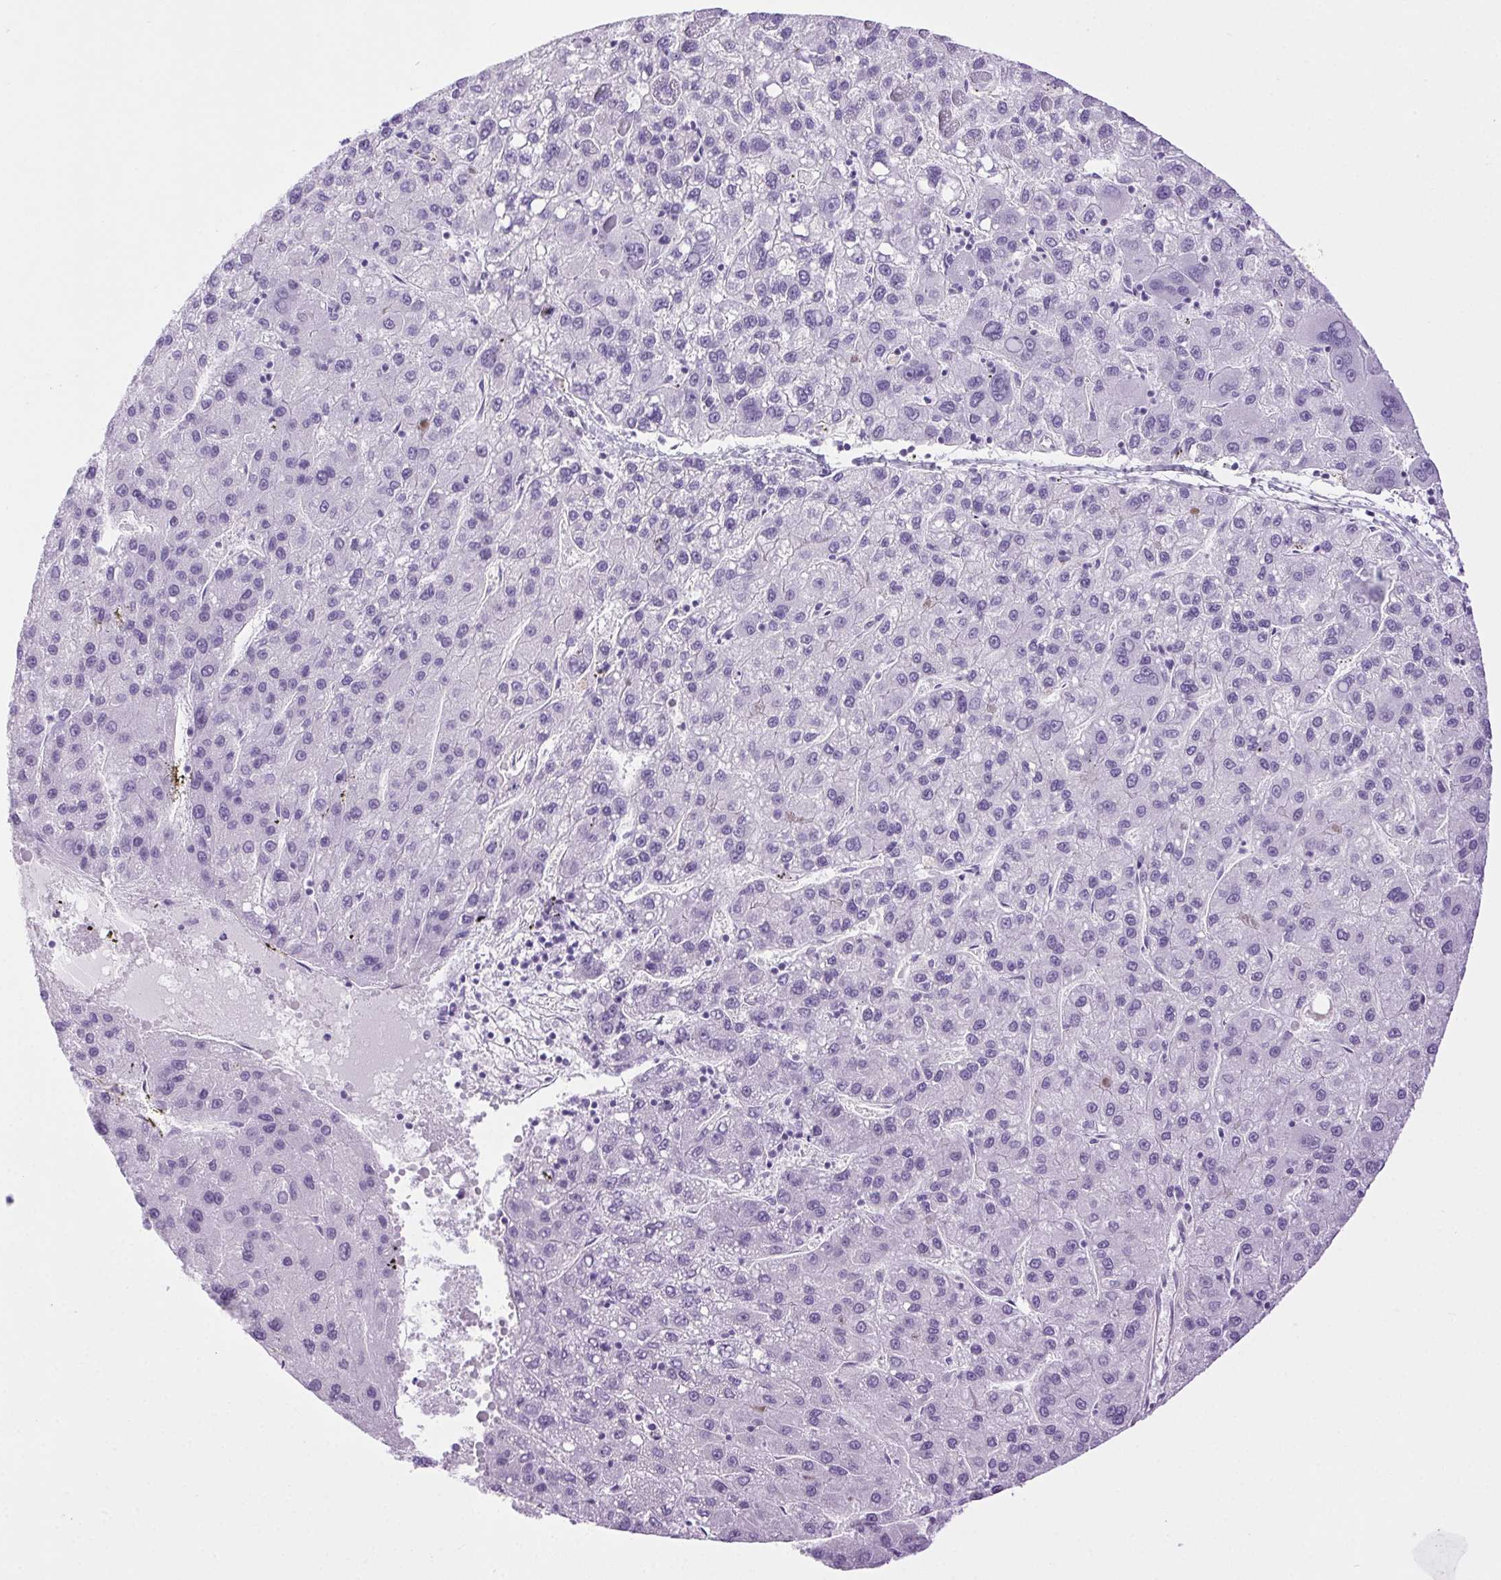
{"staining": {"intensity": "negative", "quantity": "none", "location": "none"}, "tissue": "liver cancer", "cell_type": "Tumor cells", "image_type": "cancer", "snomed": [{"axis": "morphology", "description": "Carcinoma, Hepatocellular, NOS"}, {"axis": "topography", "description": "Liver"}], "caption": "Tumor cells are negative for brown protein staining in liver cancer (hepatocellular carcinoma).", "gene": "SHCBP1L", "patient": {"sex": "female", "age": 82}}